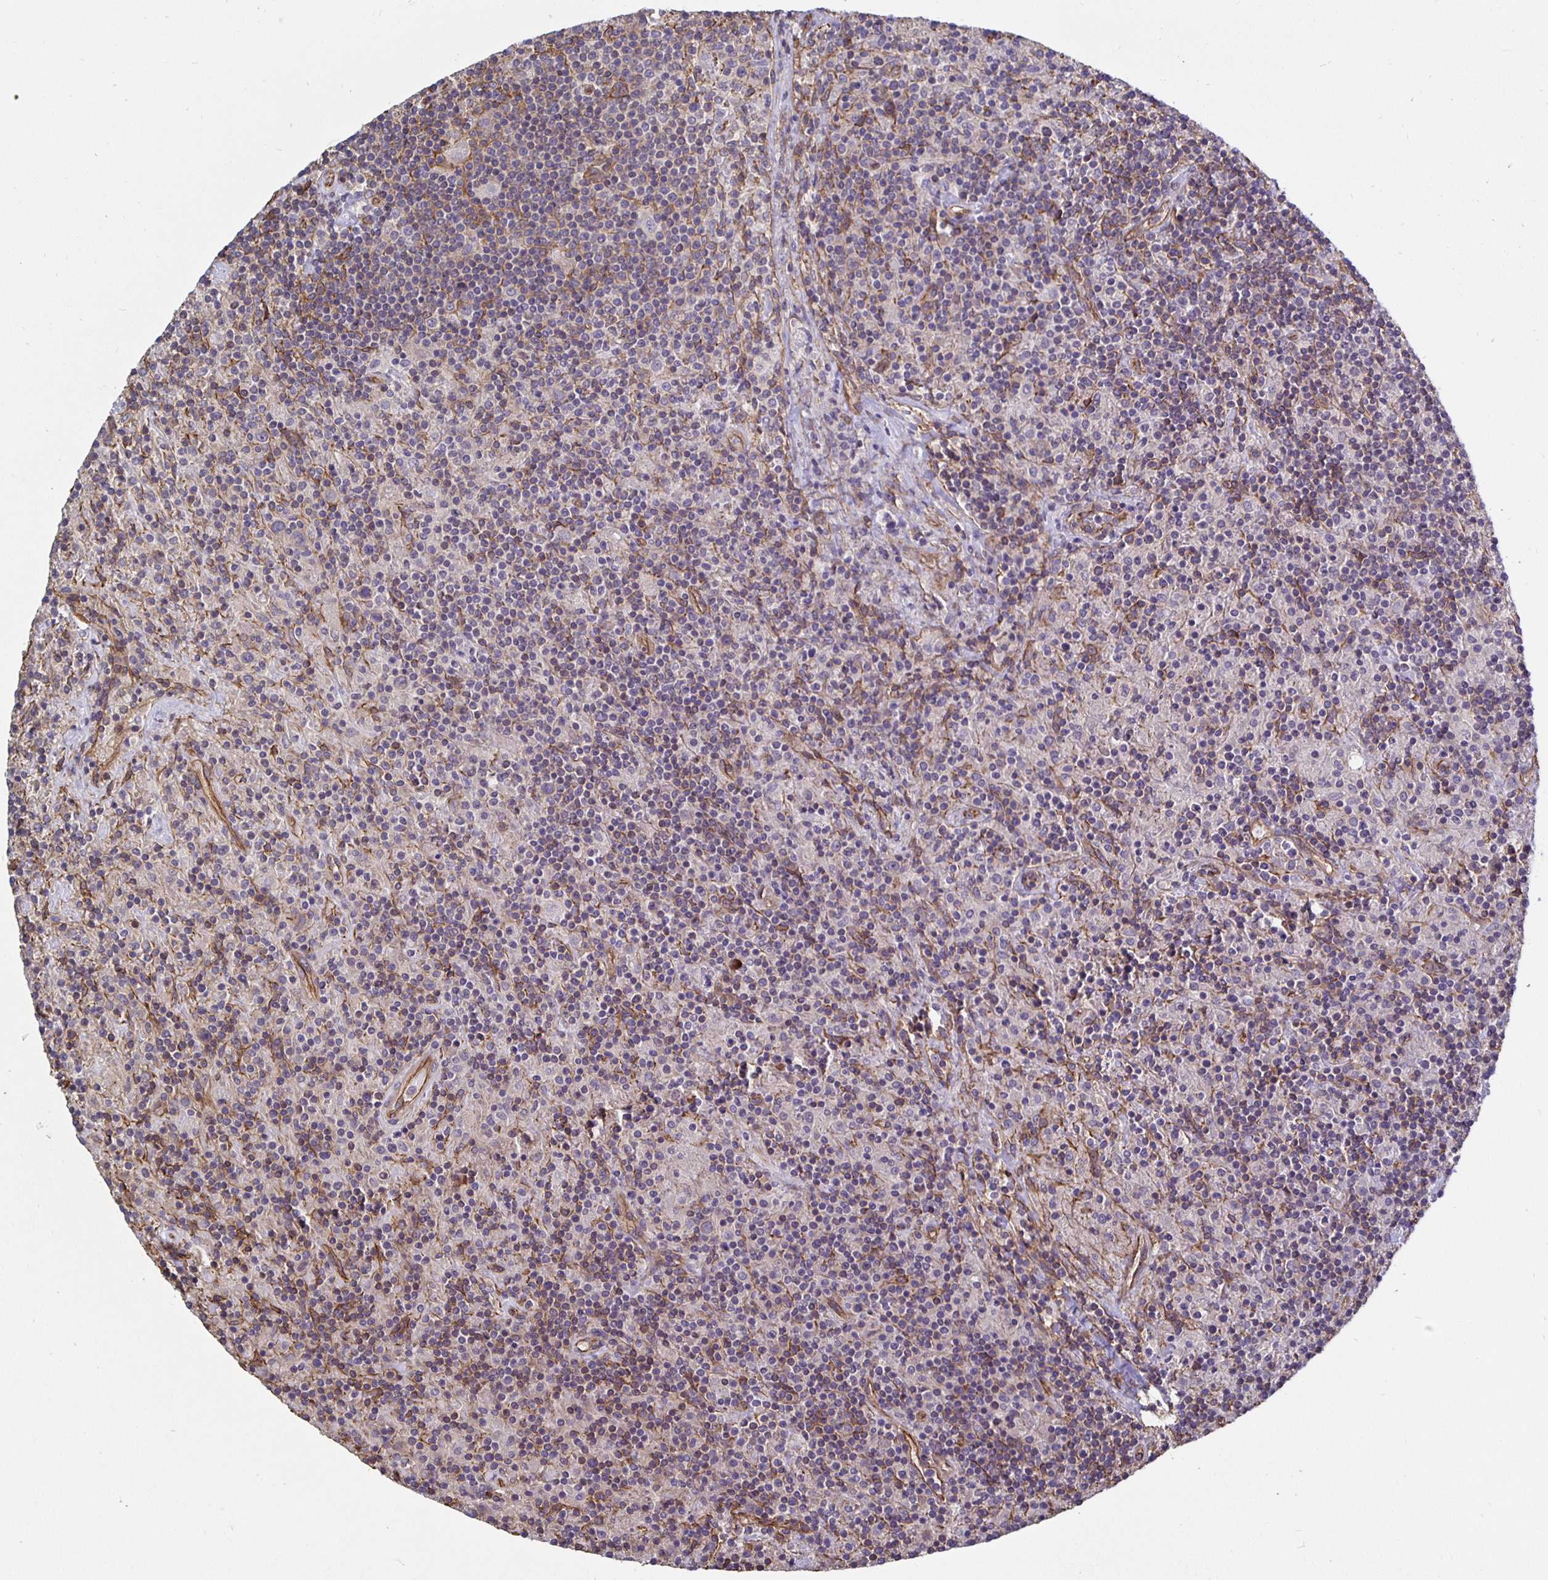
{"staining": {"intensity": "weak", "quantity": "25%-75%", "location": "cytoplasmic/membranous"}, "tissue": "lymphoma", "cell_type": "Tumor cells", "image_type": "cancer", "snomed": [{"axis": "morphology", "description": "Hodgkin's disease, NOS"}, {"axis": "topography", "description": "Lymph node"}], "caption": "Immunohistochemistry (IHC) staining of Hodgkin's disease, which shows low levels of weak cytoplasmic/membranous positivity in approximately 25%-75% of tumor cells indicating weak cytoplasmic/membranous protein staining. The staining was performed using DAB (brown) for protein detection and nuclei were counterstained in hematoxylin (blue).", "gene": "ARHGEF39", "patient": {"sex": "male", "age": 70}}